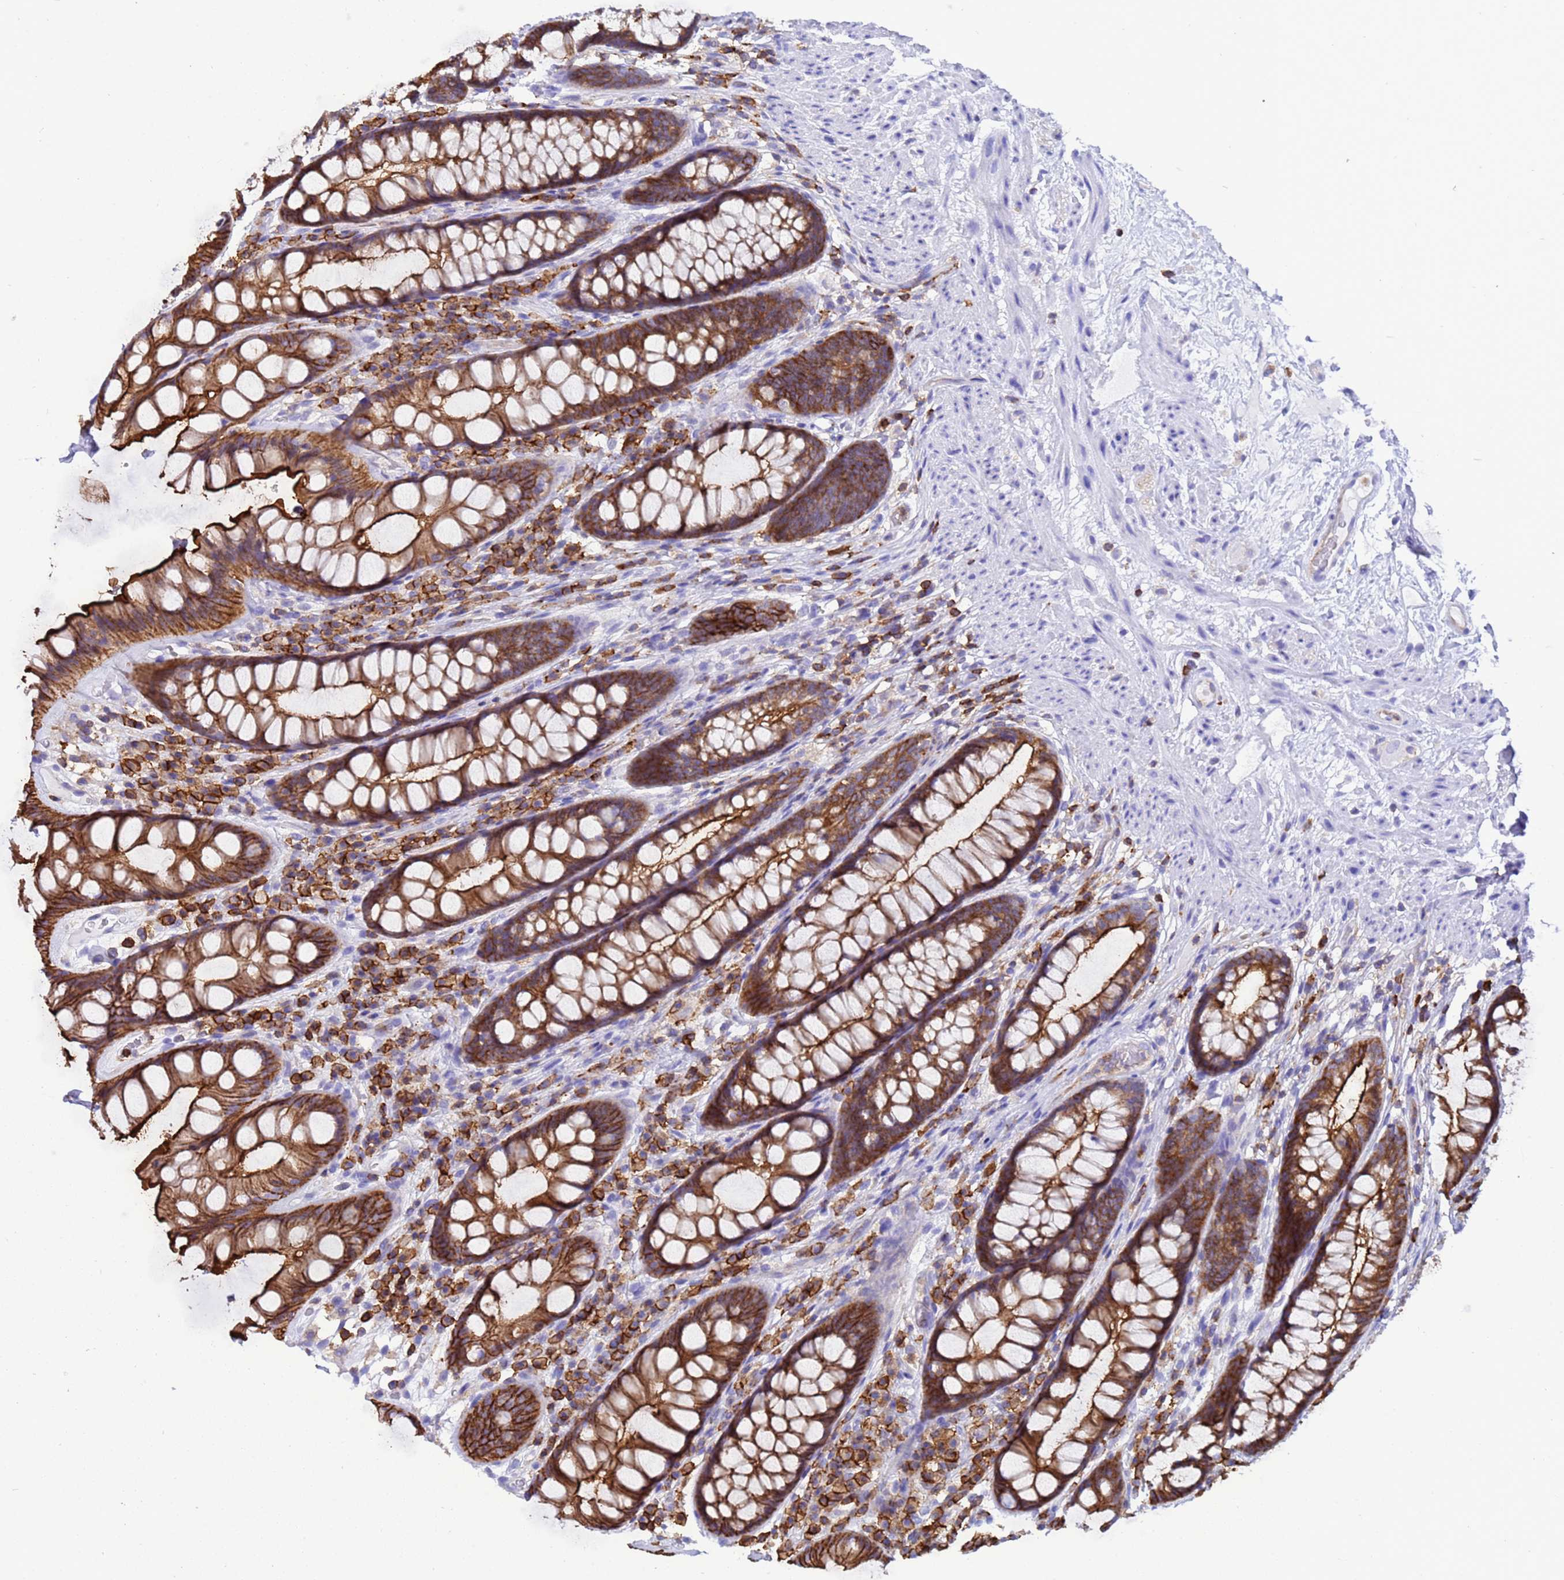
{"staining": {"intensity": "strong", "quantity": ">75%", "location": "cytoplasmic/membranous"}, "tissue": "rectum", "cell_type": "Glandular cells", "image_type": "normal", "snomed": [{"axis": "morphology", "description": "Normal tissue, NOS"}, {"axis": "topography", "description": "Rectum"}], "caption": "Protein analysis of benign rectum reveals strong cytoplasmic/membranous positivity in about >75% of glandular cells. (DAB (3,3'-diaminobenzidine) IHC, brown staining for protein, blue staining for nuclei).", "gene": "EZR", "patient": {"sex": "male", "age": 74}}